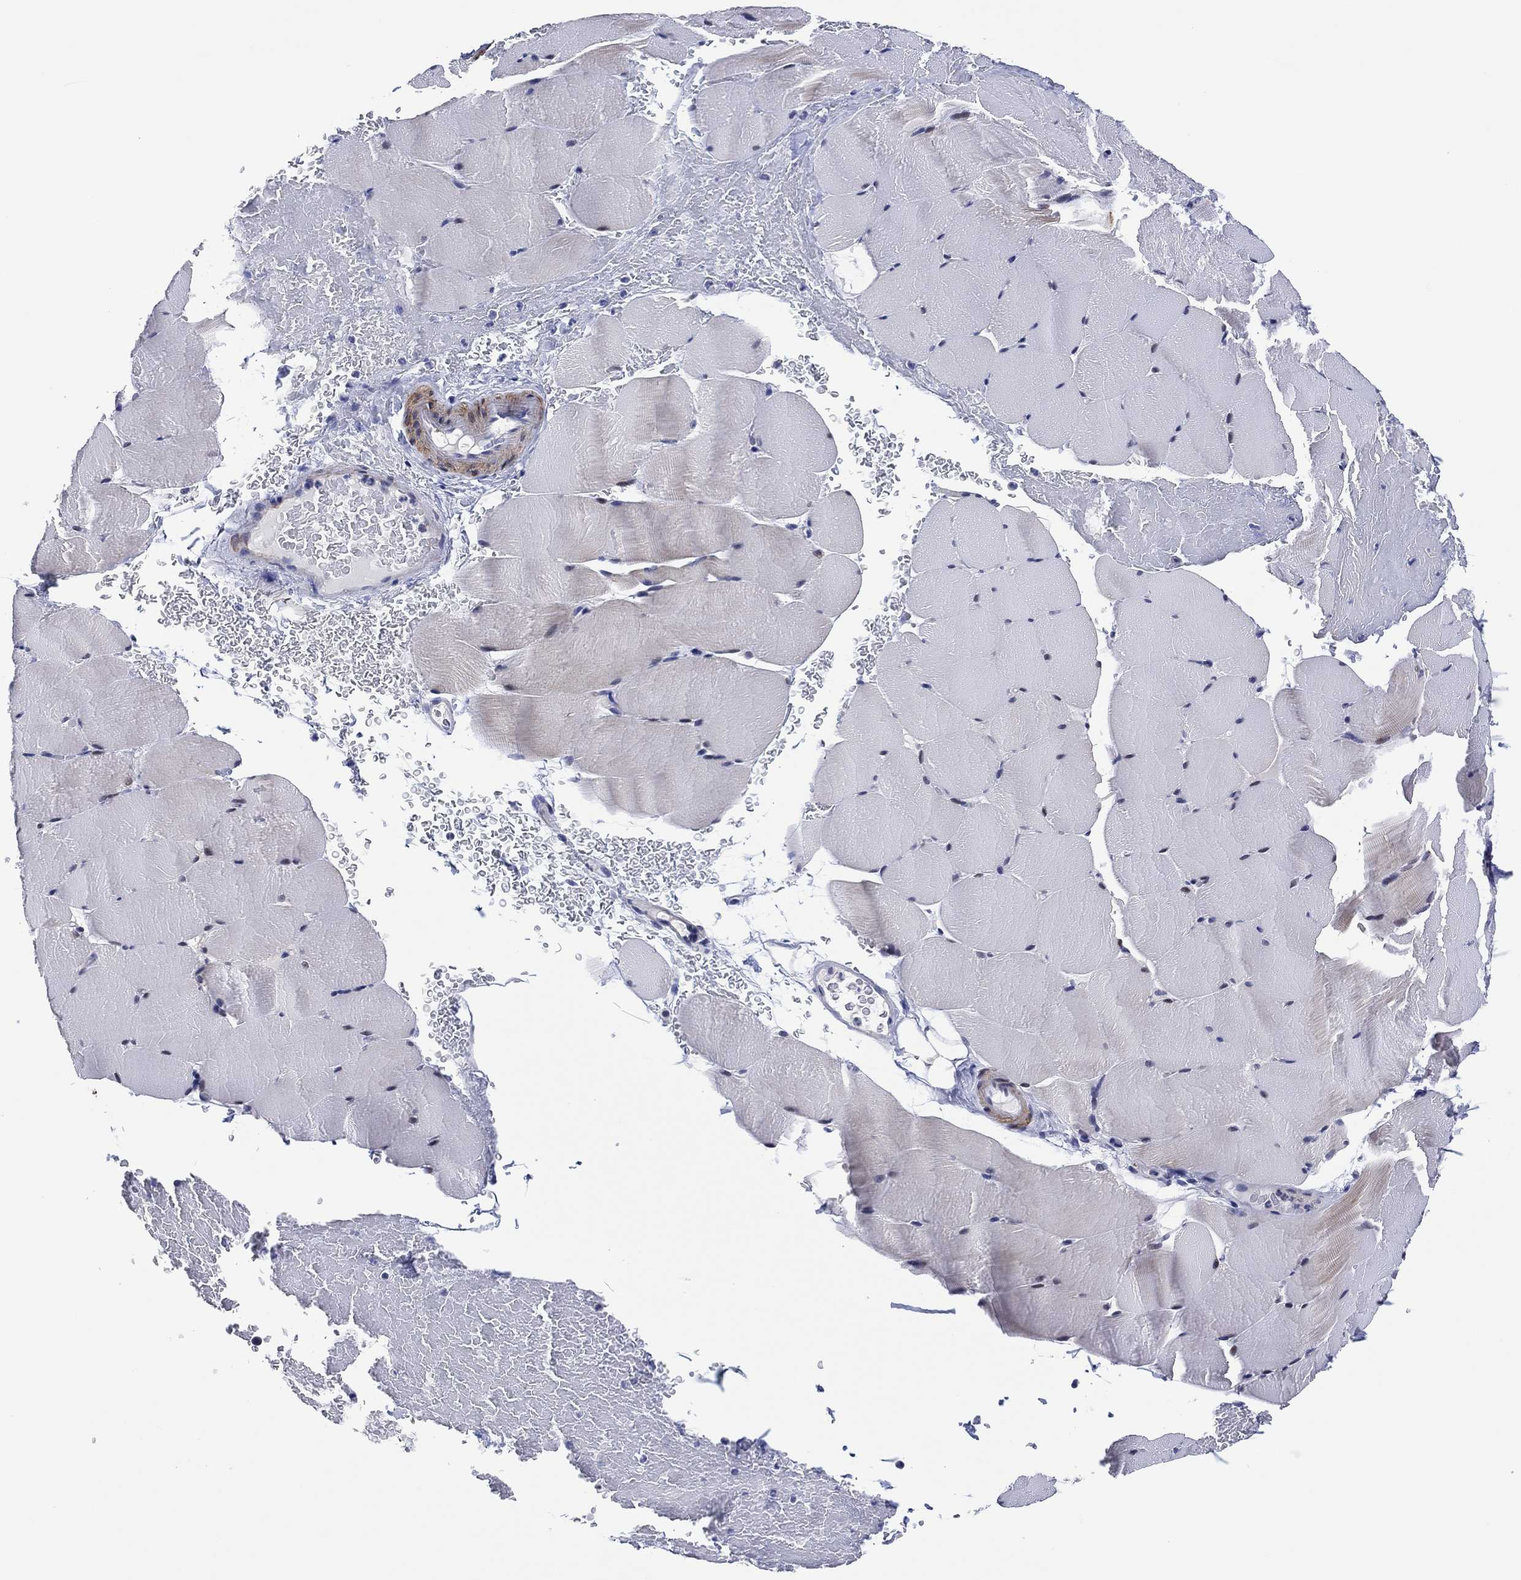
{"staining": {"intensity": "negative", "quantity": "none", "location": "none"}, "tissue": "skeletal muscle", "cell_type": "Myocytes", "image_type": "normal", "snomed": [{"axis": "morphology", "description": "Normal tissue, NOS"}, {"axis": "topography", "description": "Skeletal muscle"}], "caption": "A micrograph of skeletal muscle stained for a protein reveals no brown staining in myocytes. The staining was performed using DAB to visualize the protein expression in brown, while the nuclei were stained in blue with hematoxylin (Magnification: 20x).", "gene": "CLIP3", "patient": {"sex": "female", "age": 37}}